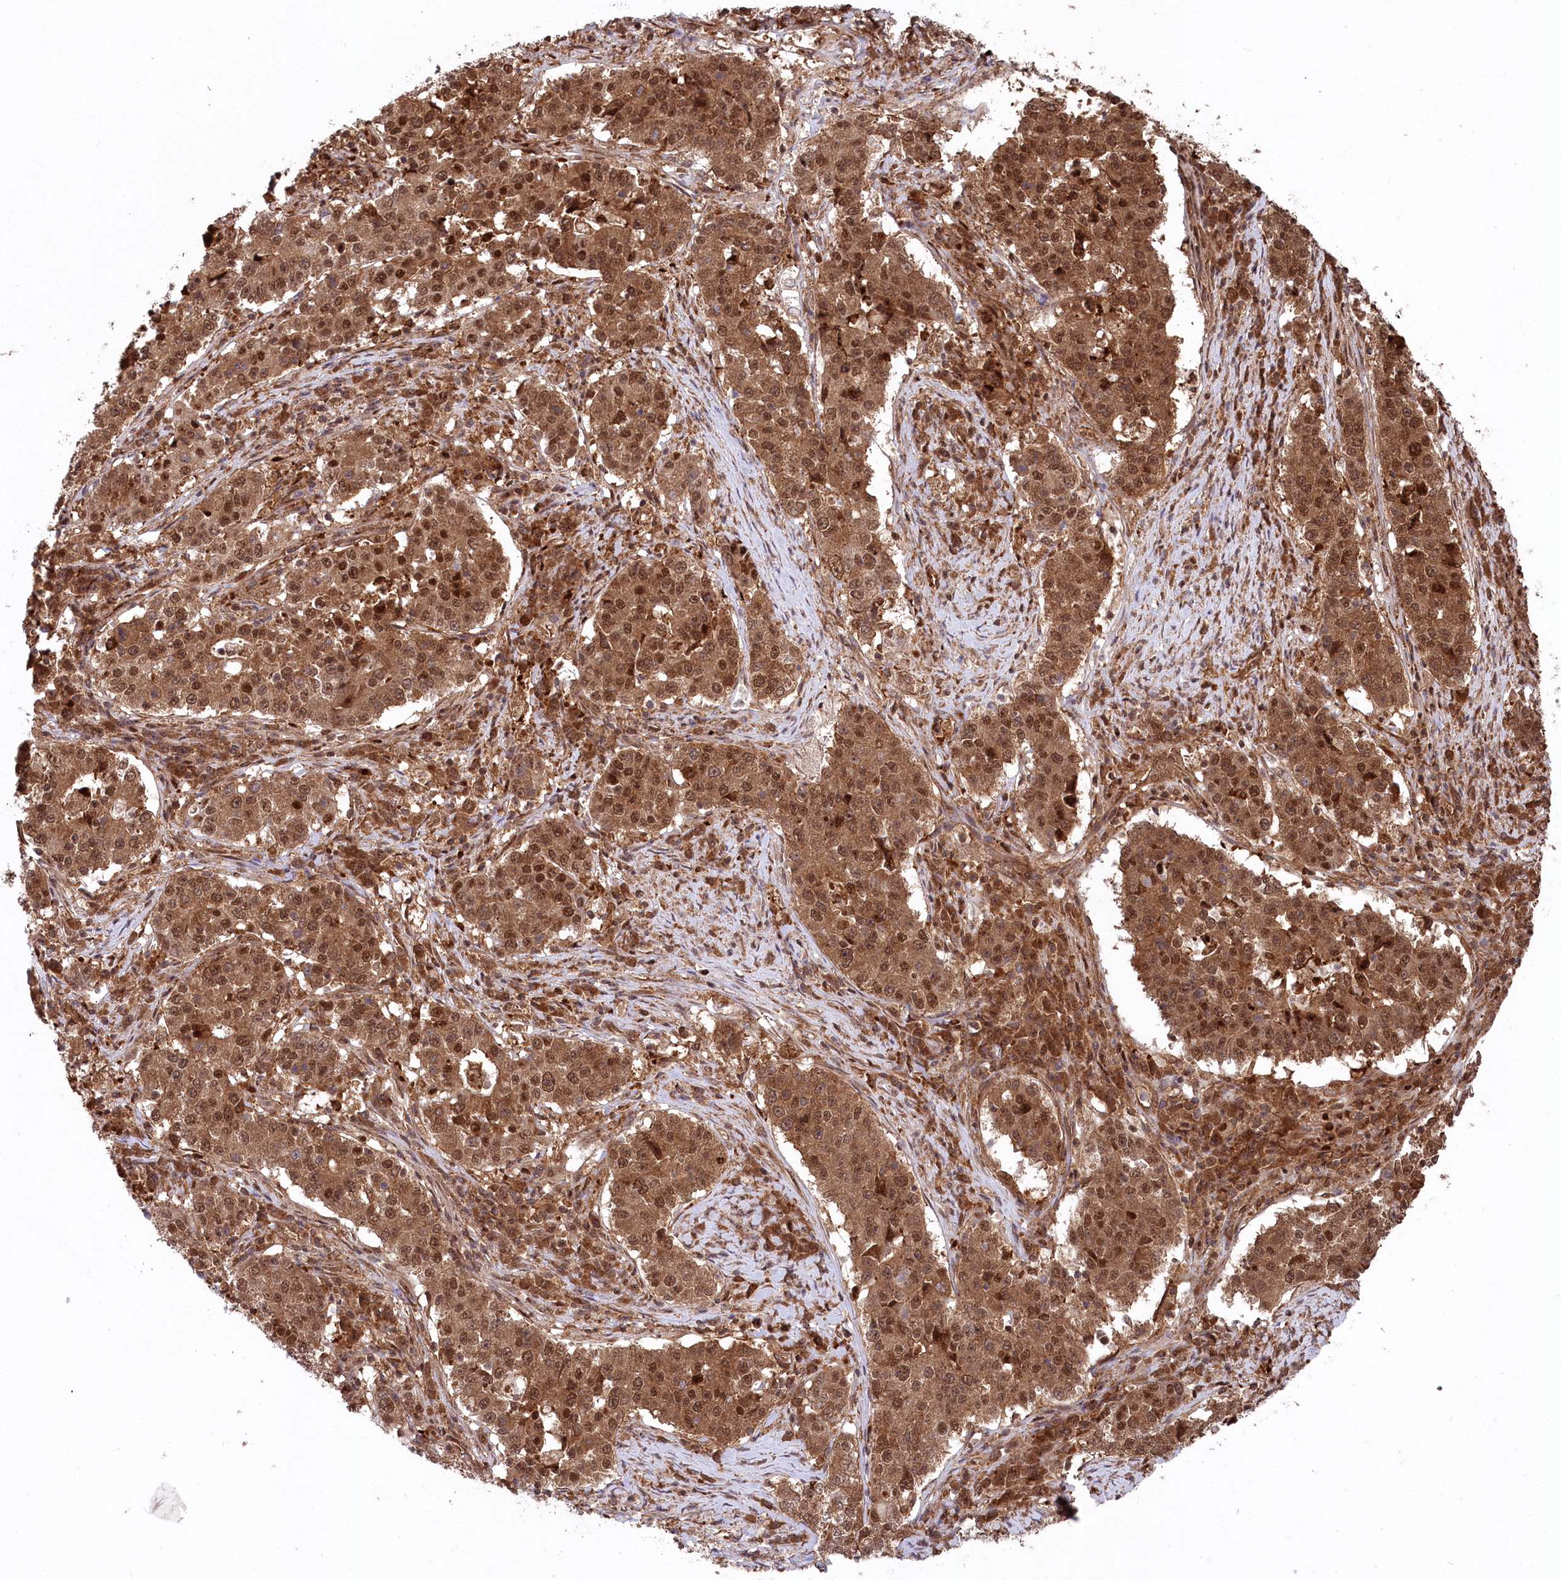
{"staining": {"intensity": "strong", "quantity": ">75%", "location": "cytoplasmic/membranous,nuclear"}, "tissue": "stomach cancer", "cell_type": "Tumor cells", "image_type": "cancer", "snomed": [{"axis": "morphology", "description": "Adenocarcinoma, NOS"}, {"axis": "topography", "description": "Stomach"}], "caption": "Tumor cells display high levels of strong cytoplasmic/membranous and nuclear positivity in about >75% of cells in human stomach cancer.", "gene": "PSMA1", "patient": {"sex": "male", "age": 59}}